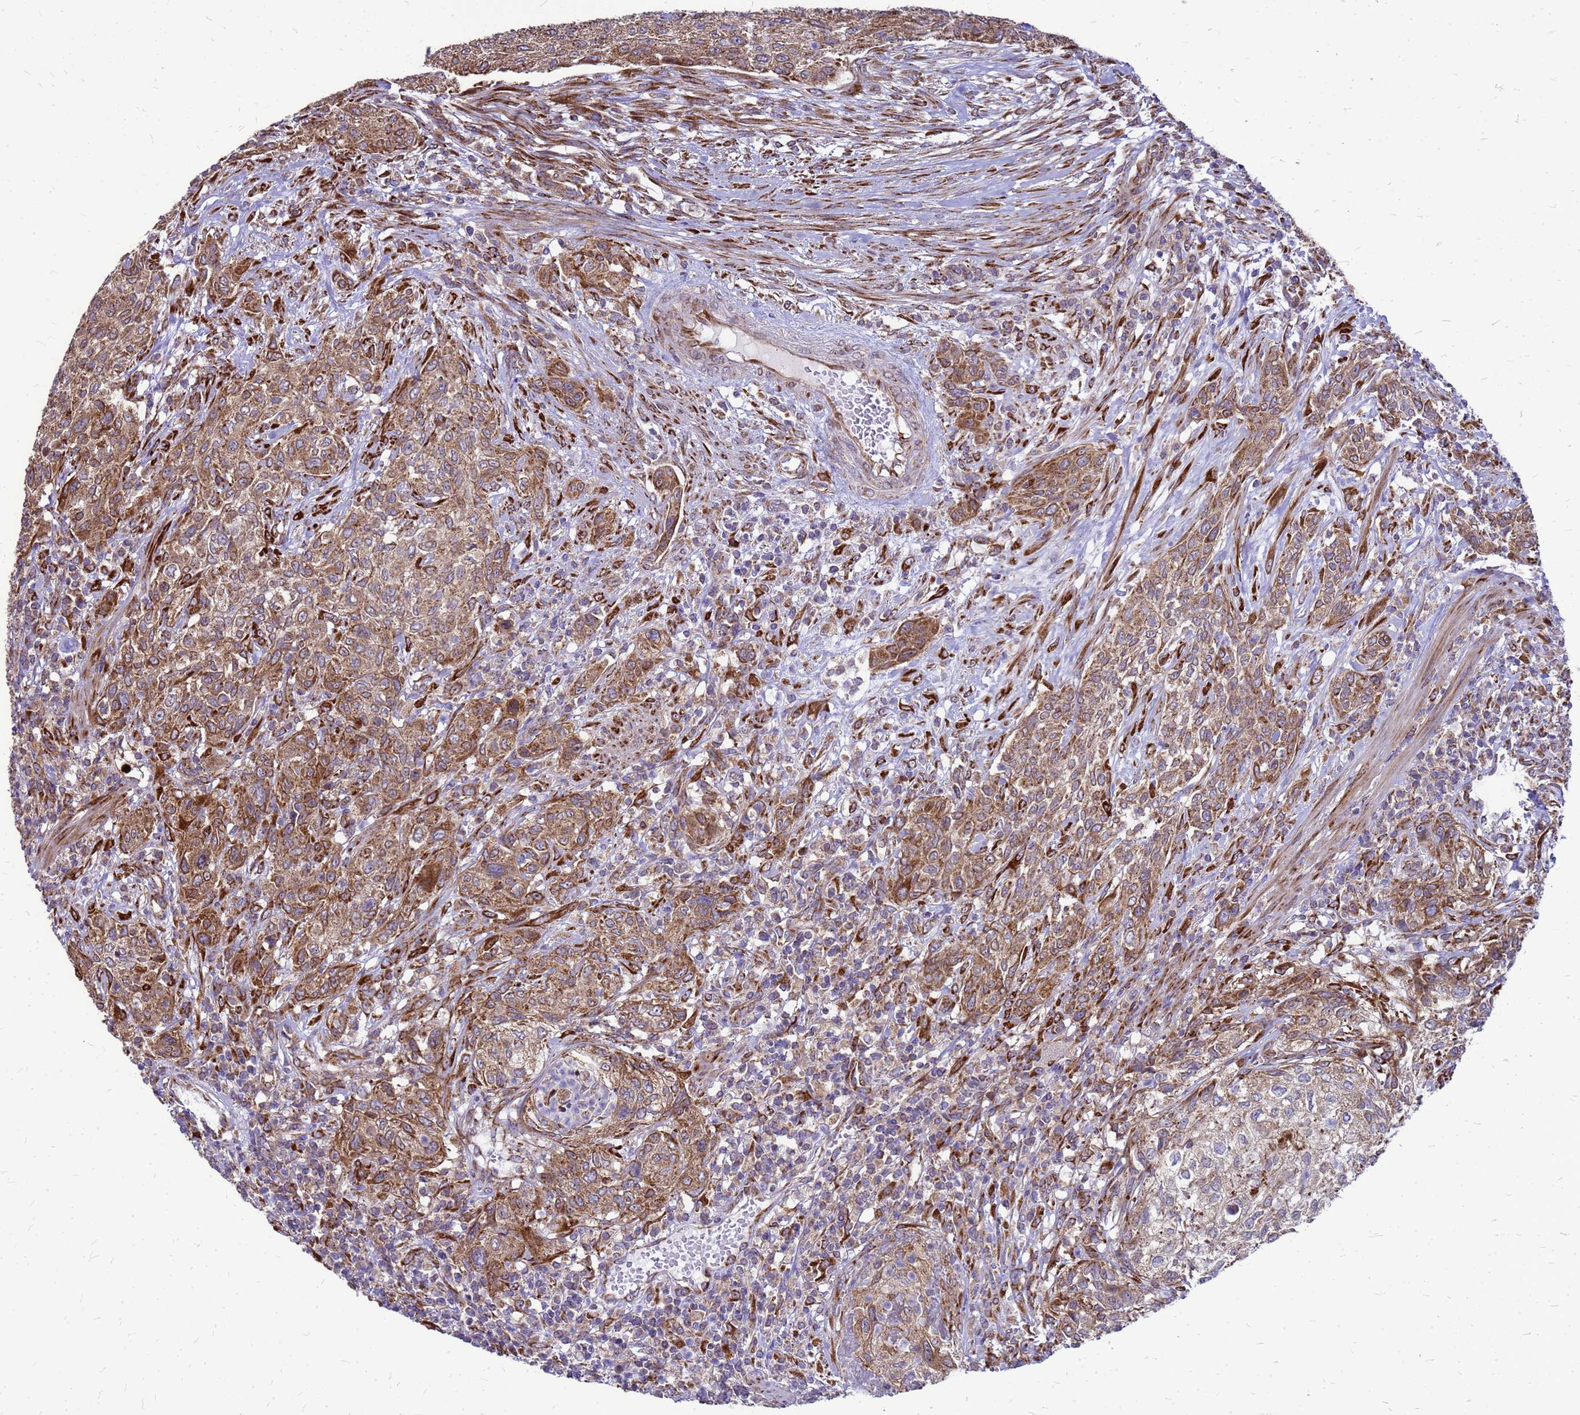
{"staining": {"intensity": "moderate", "quantity": ">75%", "location": "cytoplasmic/membranous"}, "tissue": "urothelial cancer", "cell_type": "Tumor cells", "image_type": "cancer", "snomed": [{"axis": "morphology", "description": "Normal tissue, NOS"}, {"axis": "morphology", "description": "Urothelial carcinoma, NOS"}, {"axis": "topography", "description": "Urinary bladder"}, {"axis": "topography", "description": "Peripheral nerve tissue"}], "caption": "Transitional cell carcinoma stained with immunohistochemistry (IHC) reveals moderate cytoplasmic/membranous positivity in about >75% of tumor cells.", "gene": "FSTL4", "patient": {"sex": "male", "age": 35}}